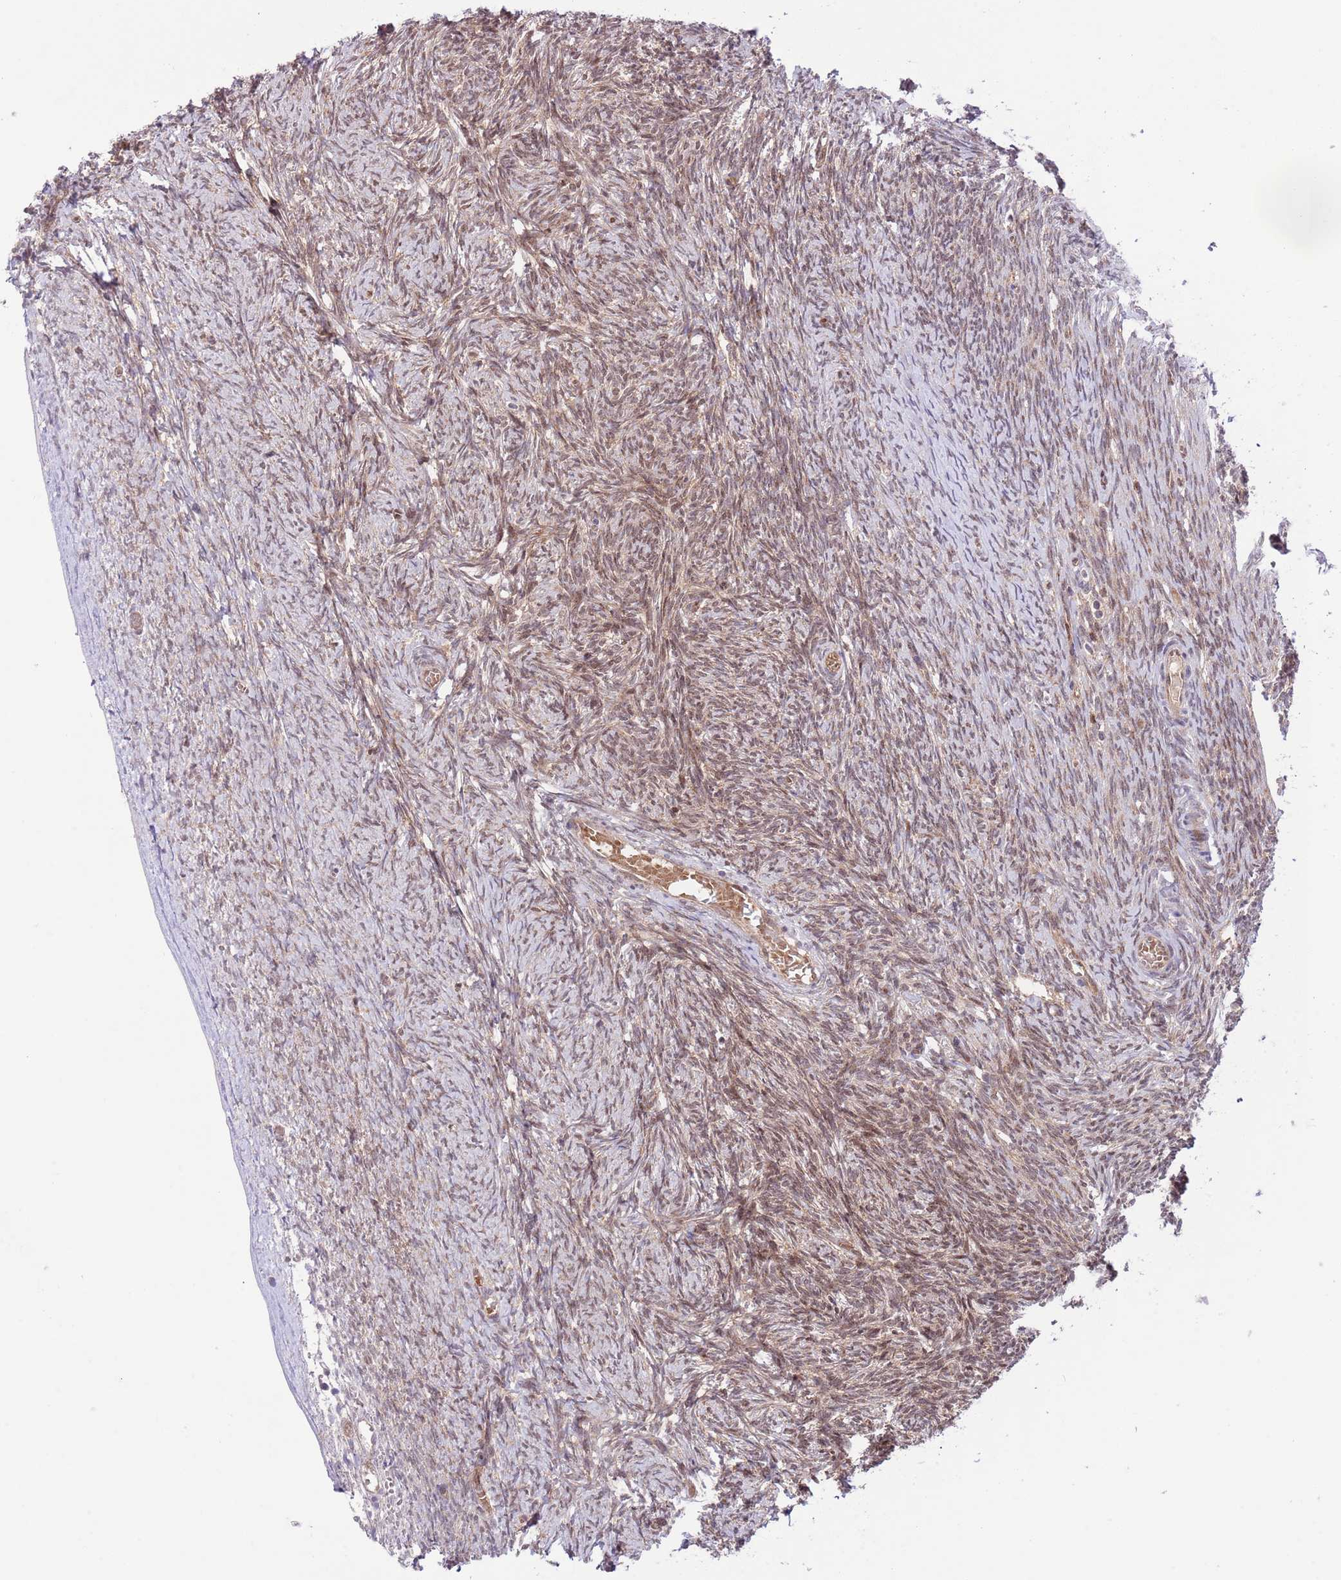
{"staining": {"intensity": "moderate", "quantity": ">75%", "location": "cytoplasmic/membranous,nuclear"}, "tissue": "ovary", "cell_type": "Follicle cells", "image_type": "normal", "snomed": [{"axis": "morphology", "description": "Normal tissue, NOS"}, {"axis": "topography", "description": "Ovary"}], "caption": "Protein staining demonstrates moderate cytoplasmic/membranous,nuclear staining in approximately >75% of follicle cells in unremarkable ovary.", "gene": "HDHD2", "patient": {"sex": "female", "age": 44}}